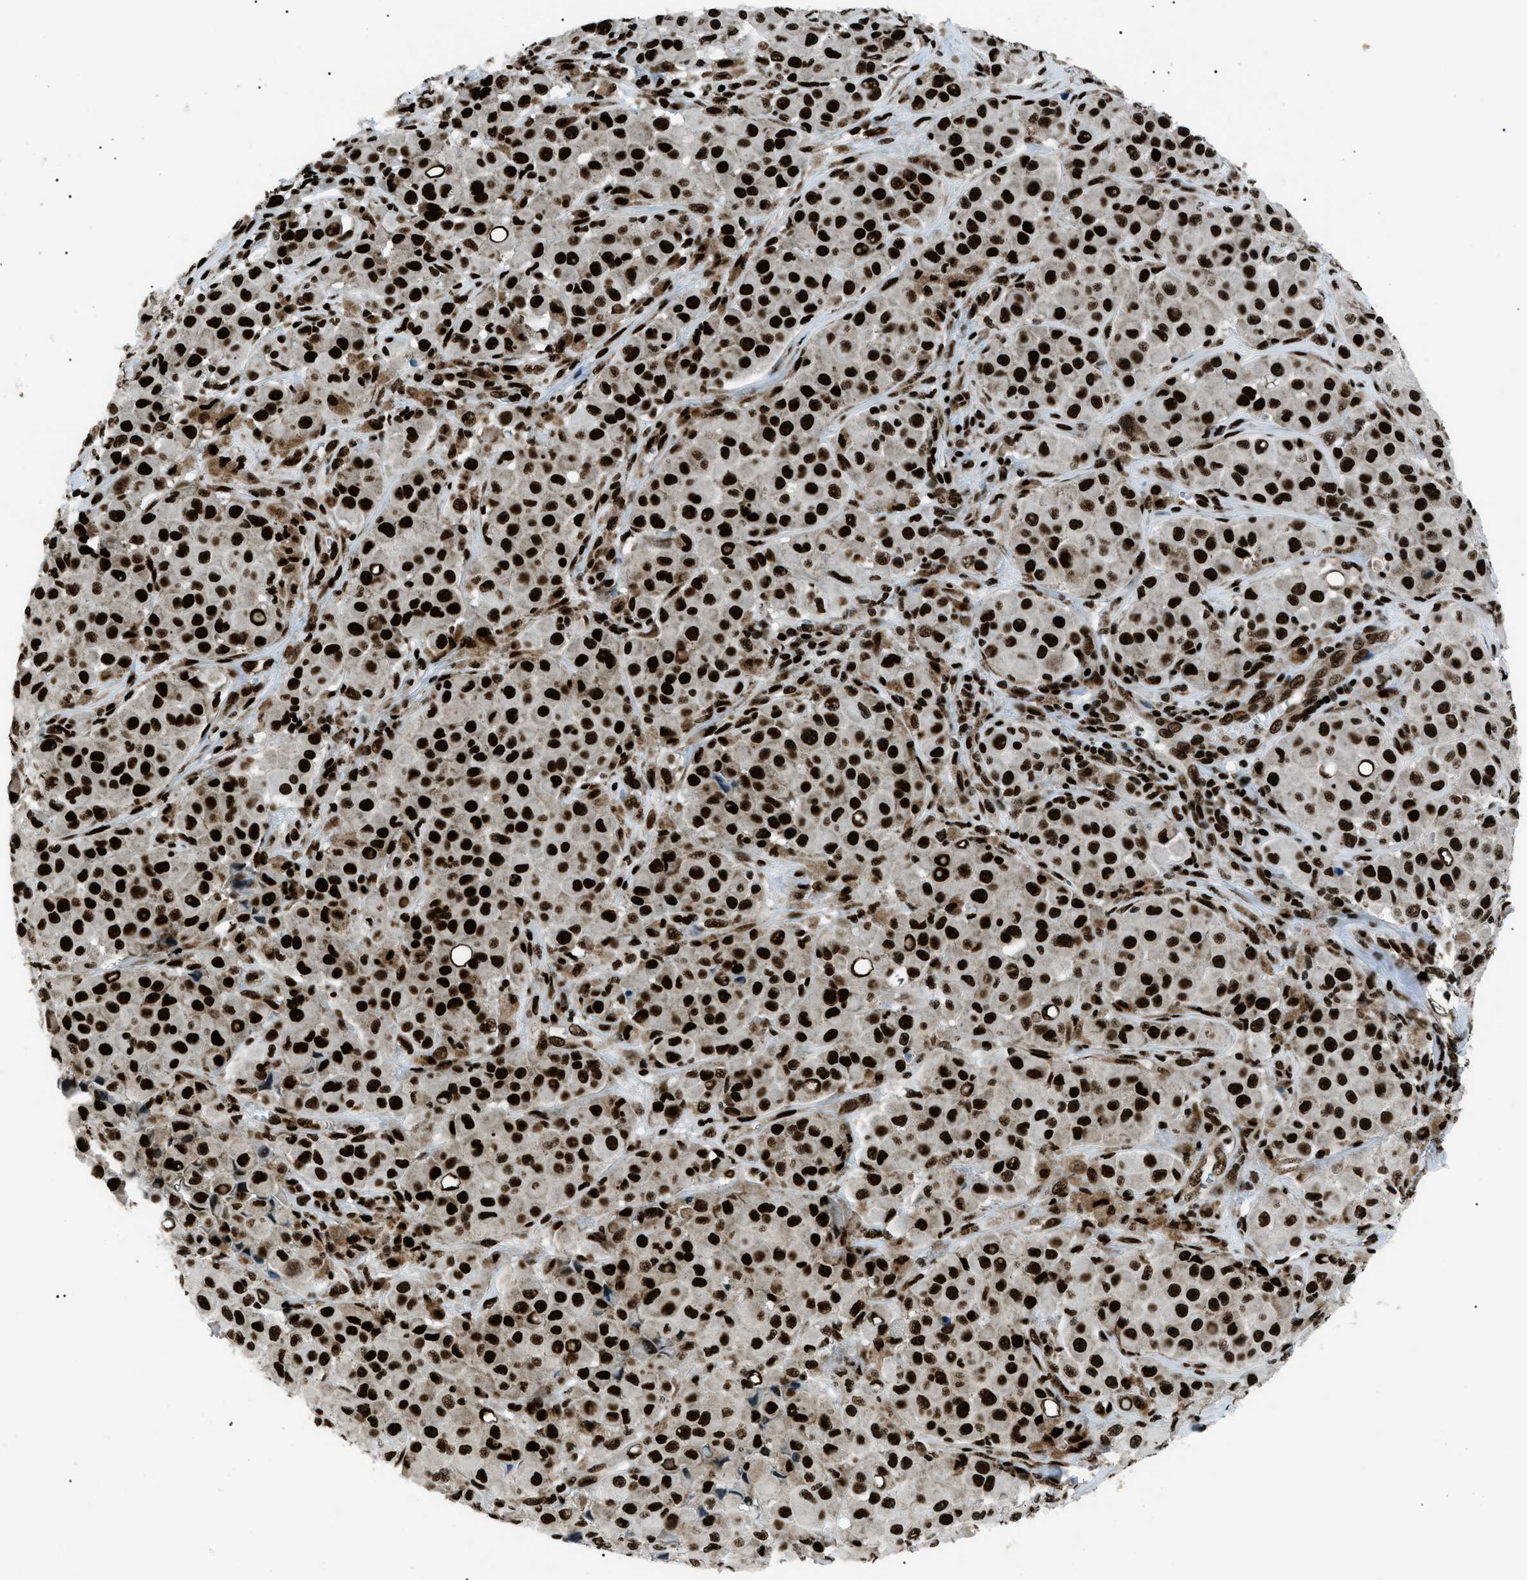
{"staining": {"intensity": "strong", "quantity": ">75%", "location": "nuclear"}, "tissue": "melanoma", "cell_type": "Tumor cells", "image_type": "cancer", "snomed": [{"axis": "morphology", "description": "Malignant melanoma, NOS"}, {"axis": "topography", "description": "Skin"}], "caption": "IHC (DAB (3,3'-diaminobenzidine)) staining of melanoma shows strong nuclear protein positivity in about >75% of tumor cells.", "gene": "HNRNPK", "patient": {"sex": "male", "age": 84}}